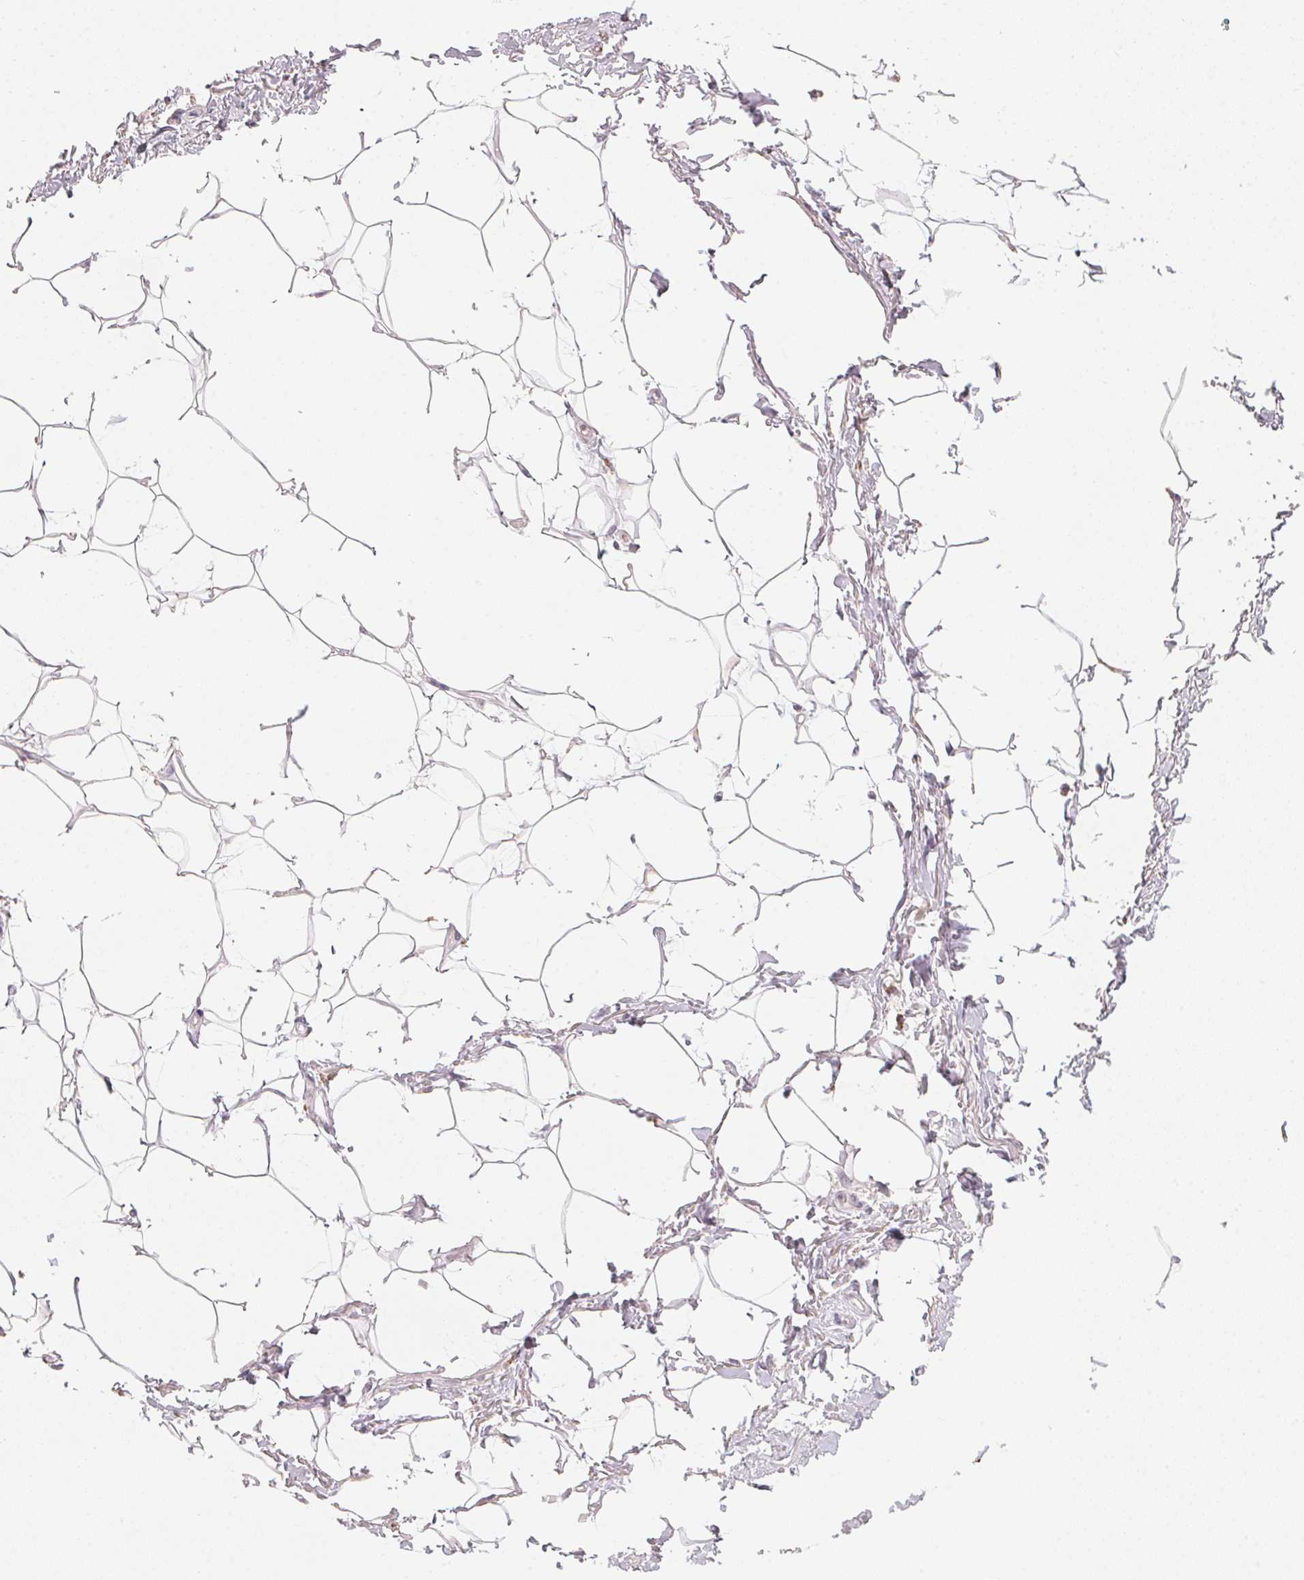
{"staining": {"intensity": "negative", "quantity": "none", "location": "none"}, "tissue": "adipose tissue", "cell_type": "Adipocytes", "image_type": "normal", "snomed": [{"axis": "morphology", "description": "Normal tissue, NOS"}, {"axis": "topography", "description": "Peripheral nerve tissue"}], "caption": "IHC photomicrograph of unremarkable adipose tissue stained for a protein (brown), which reveals no expression in adipocytes.", "gene": "TREH", "patient": {"sex": "male", "age": 51}}